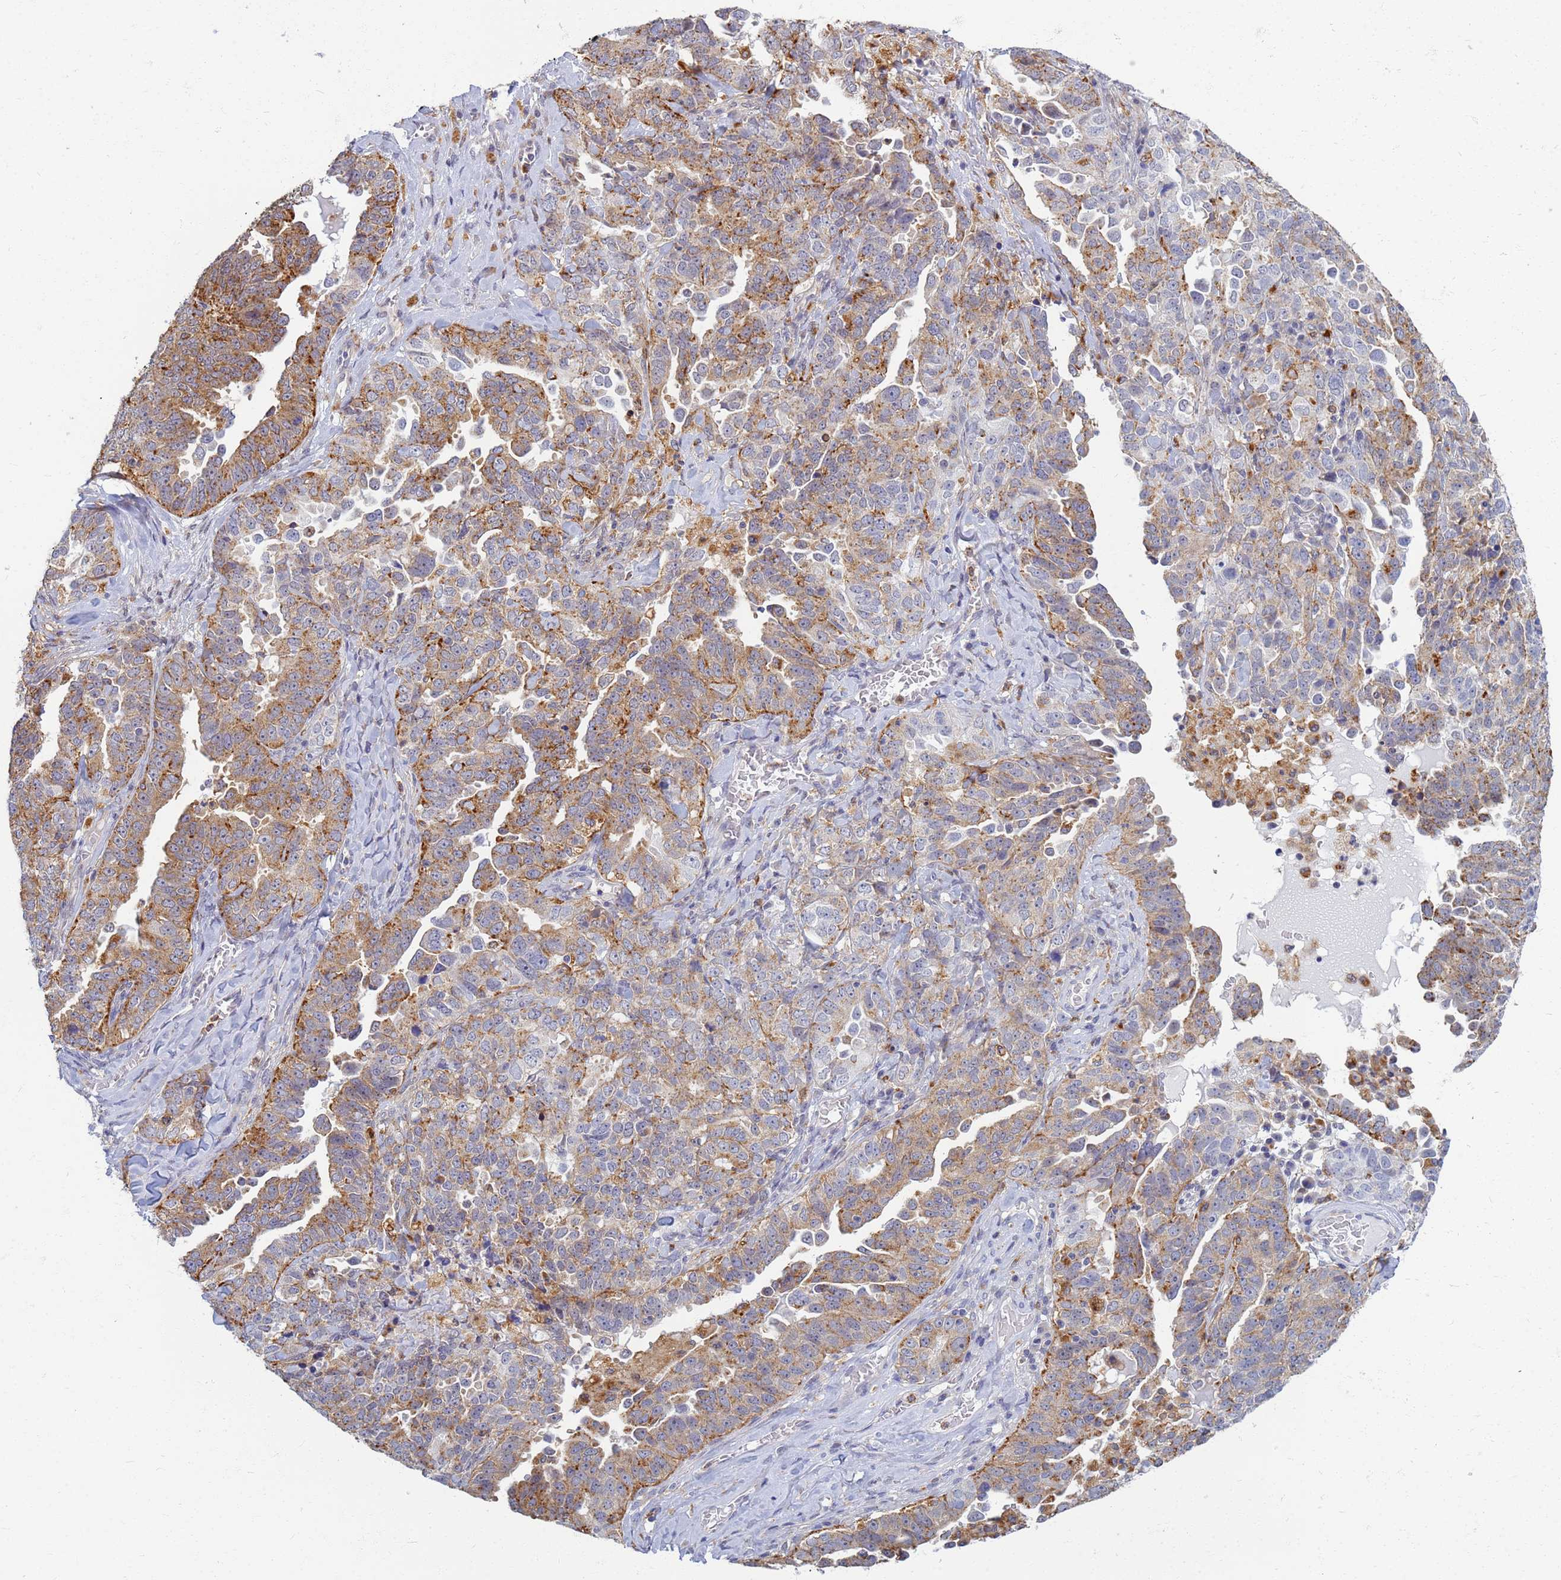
{"staining": {"intensity": "moderate", "quantity": ">75%", "location": "cytoplasmic/membranous"}, "tissue": "ovarian cancer", "cell_type": "Tumor cells", "image_type": "cancer", "snomed": [{"axis": "morphology", "description": "Carcinoma, endometroid"}, {"axis": "topography", "description": "Ovary"}], "caption": "Protein expression analysis of endometroid carcinoma (ovarian) exhibits moderate cytoplasmic/membranous positivity in about >75% of tumor cells.", "gene": "ATP6V1E1", "patient": {"sex": "female", "age": 62}}